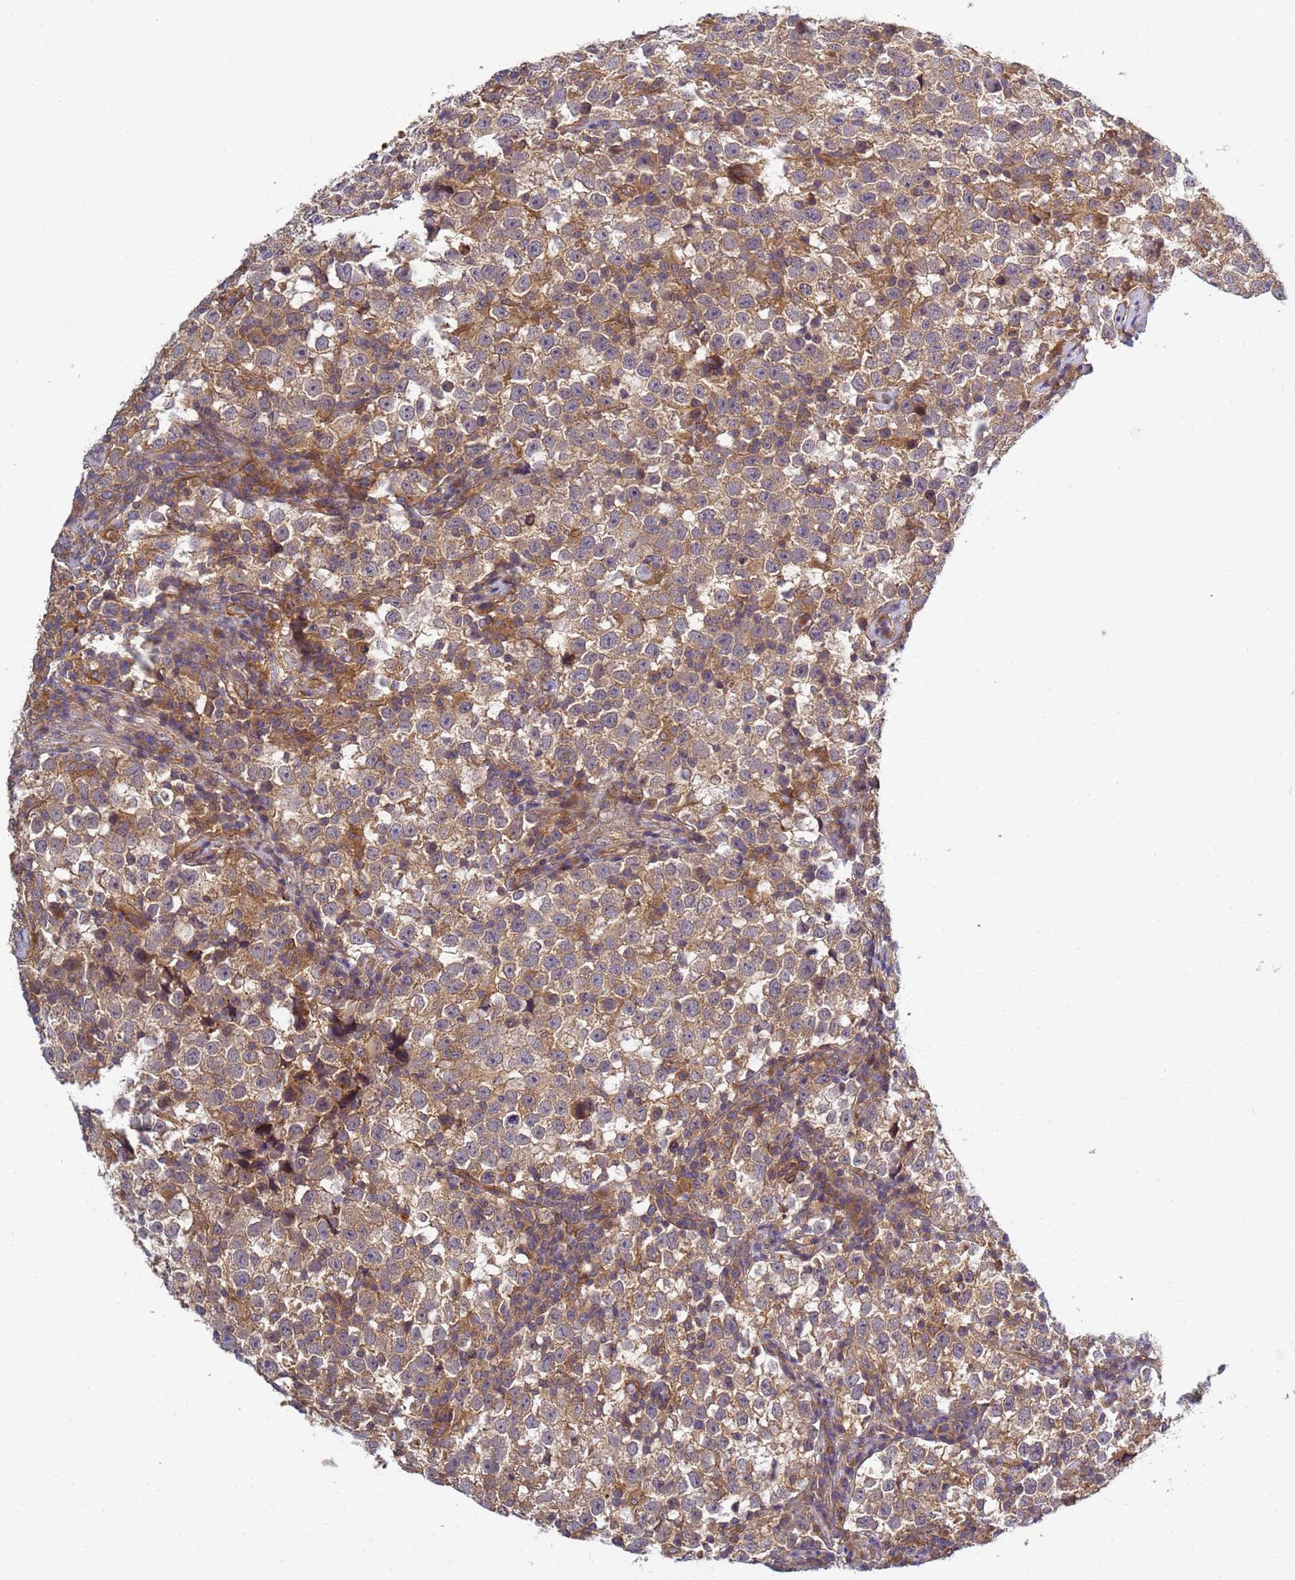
{"staining": {"intensity": "moderate", "quantity": ">75%", "location": "cytoplasmic/membranous"}, "tissue": "testis cancer", "cell_type": "Tumor cells", "image_type": "cancer", "snomed": [{"axis": "morphology", "description": "Normal tissue, NOS"}, {"axis": "morphology", "description": "Seminoma, NOS"}, {"axis": "topography", "description": "Testis"}], "caption": "Immunohistochemistry staining of testis cancer (seminoma), which exhibits medium levels of moderate cytoplasmic/membranous staining in about >75% of tumor cells indicating moderate cytoplasmic/membranous protein staining. The staining was performed using DAB (brown) for protein detection and nuclei were counterstained in hematoxylin (blue).", "gene": "C8orf34", "patient": {"sex": "male", "age": 43}}